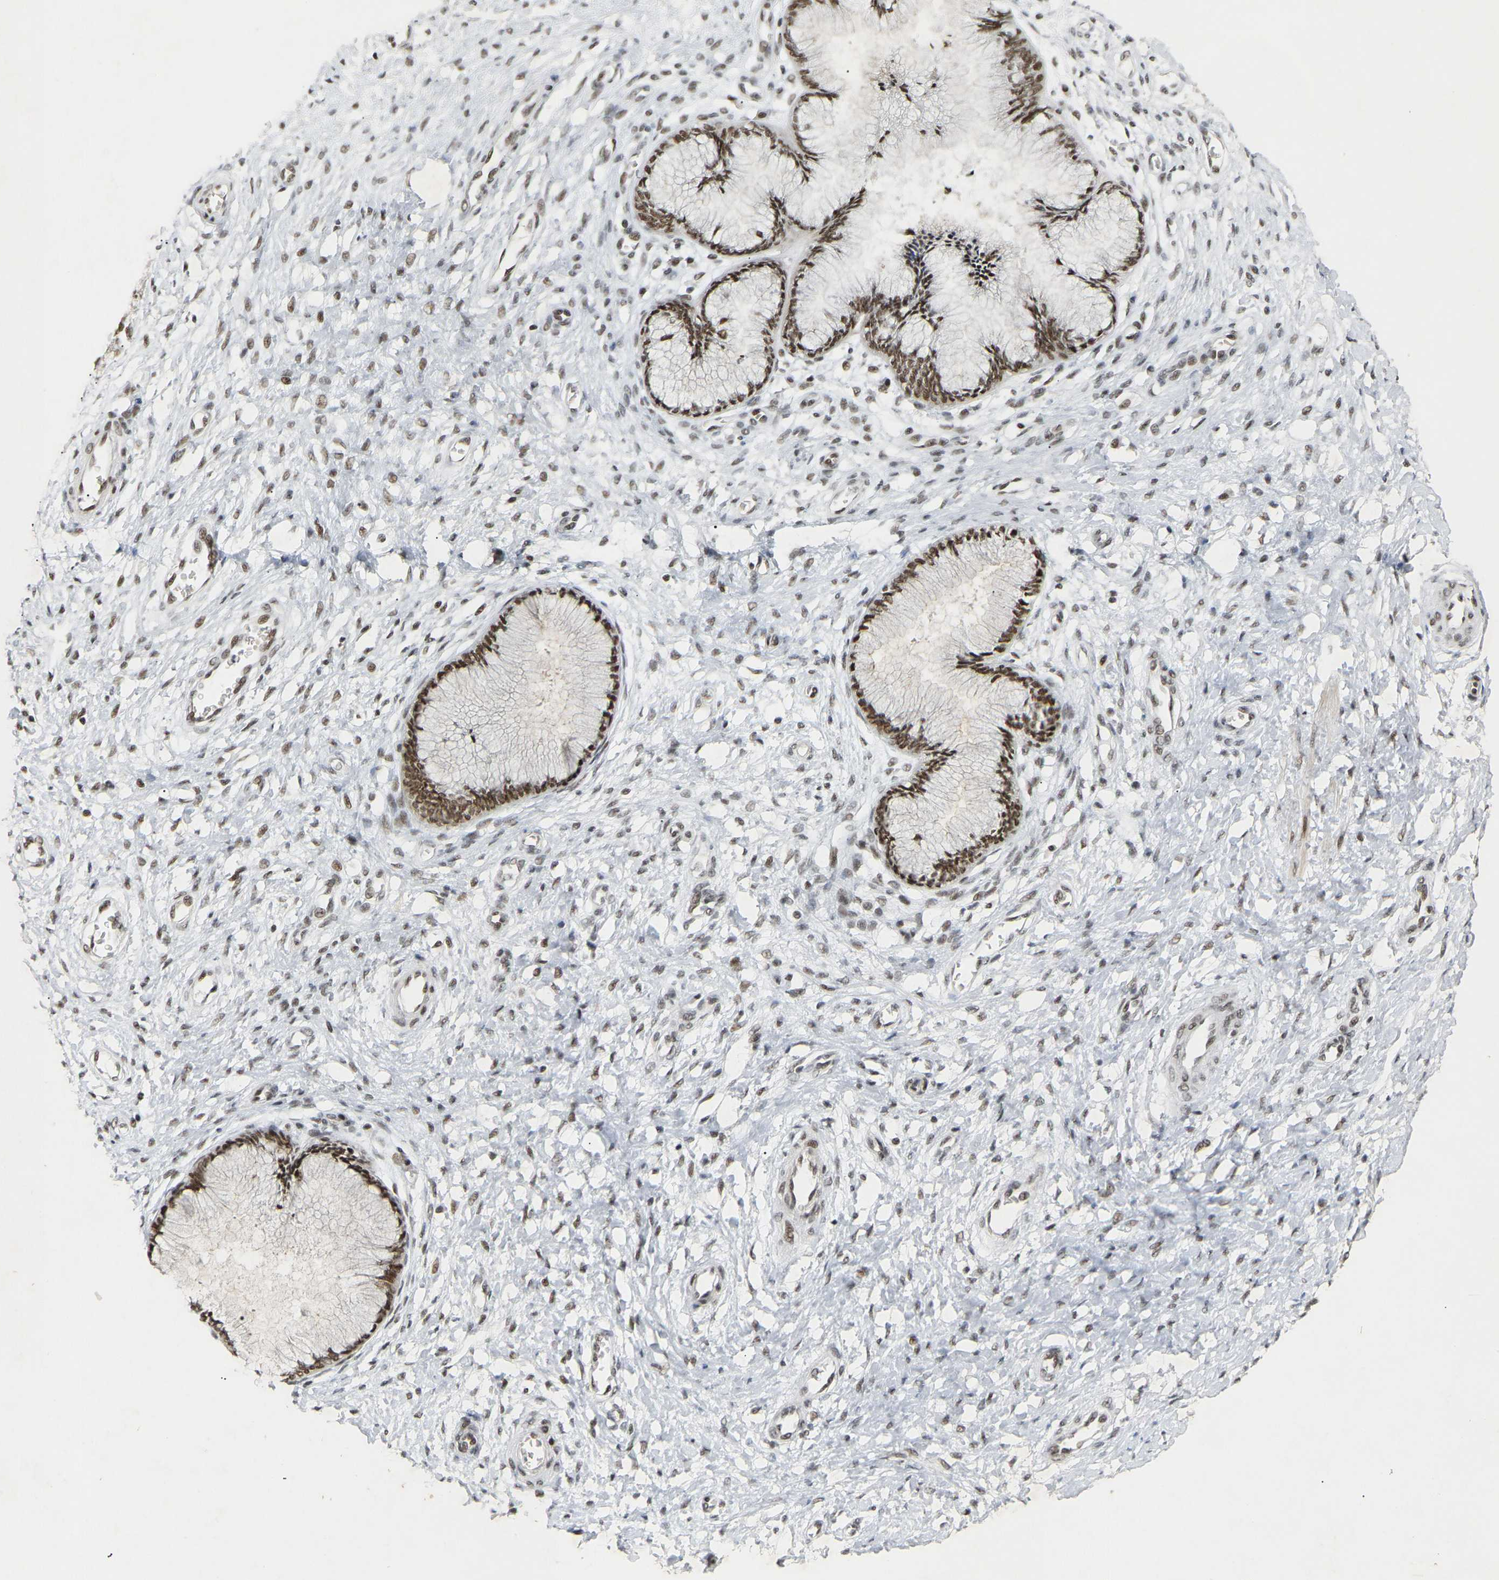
{"staining": {"intensity": "moderate", "quantity": ">75%", "location": "nuclear"}, "tissue": "cervix", "cell_type": "Glandular cells", "image_type": "normal", "snomed": [{"axis": "morphology", "description": "Normal tissue, NOS"}, {"axis": "topography", "description": "Cervix"}], "caption": "Protein analysis of unremarkable cervix displays moderate nuclear positivity in about >75% of glandular cells.", "gene": "NELFB", "patient": {"sex": "female", "age": 55}}